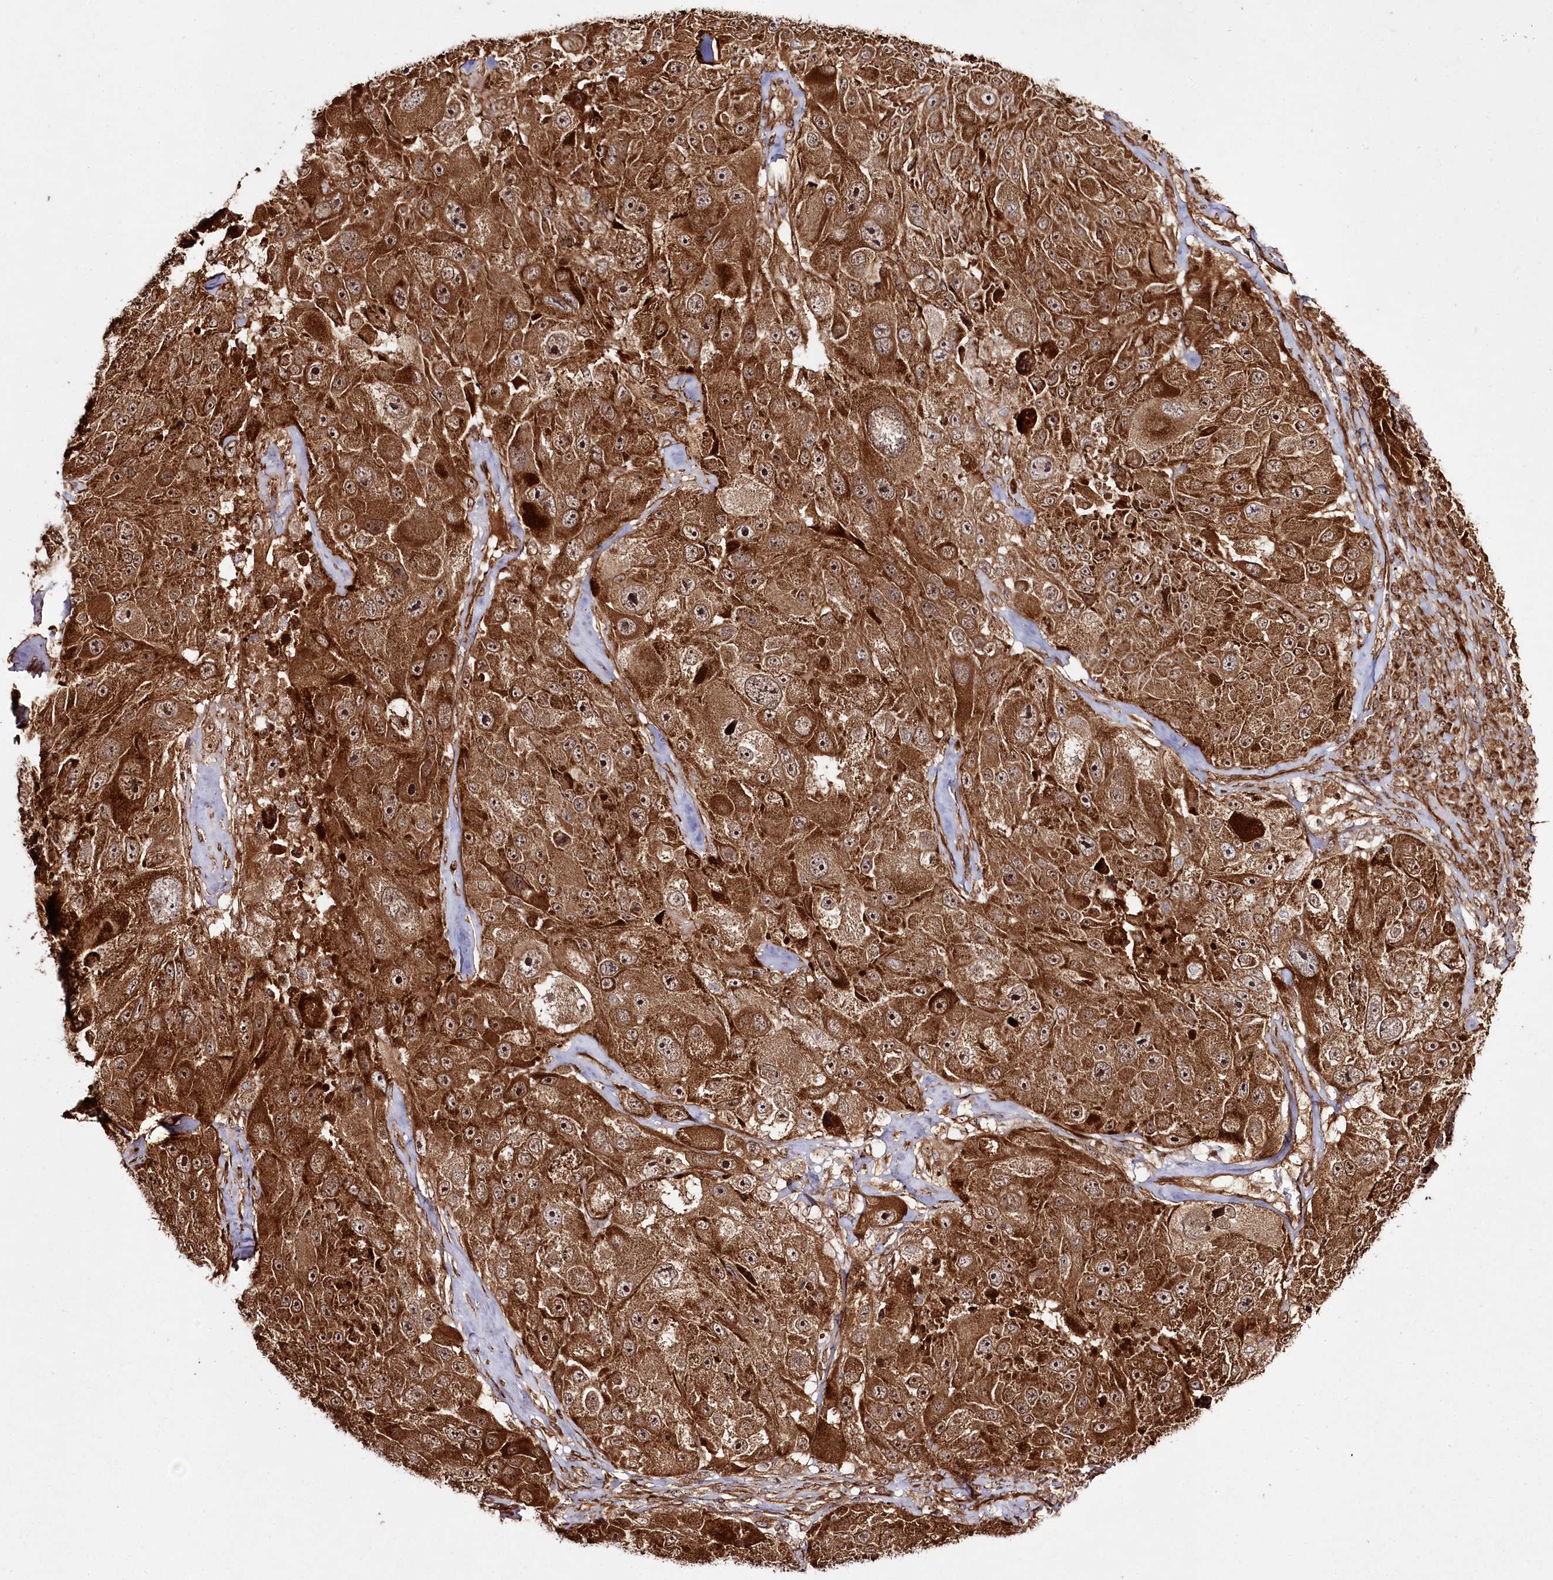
{"staining": {"intensity": "strong", "quantity": ">75%", "location": "cytoplasmic/membranous"}, "tissue": "melanoma", "cell_type": "Tumor cells", "image_type": "cancer", "snomed": [{"axis": "morphology", "description": "Malignant melanoma, Metastatic site"}, {"axis": "topography", "description": "Lymph node"}], "caption": "Immunohistochemical staining of human malignant melanoma (metastatic site) reveals high levels of strong cytoplasmic/membranous positivity in about >75% of tumor cells. The staining was performed using DAB (3,3'-diaminobenzidine) to visualize the protein expression in brown, while the nuclei were stained in blue with hematoxylin (Magnification: 20x).", "gene": "REXO2", "patient": {"sex": "male", "age": 62}}